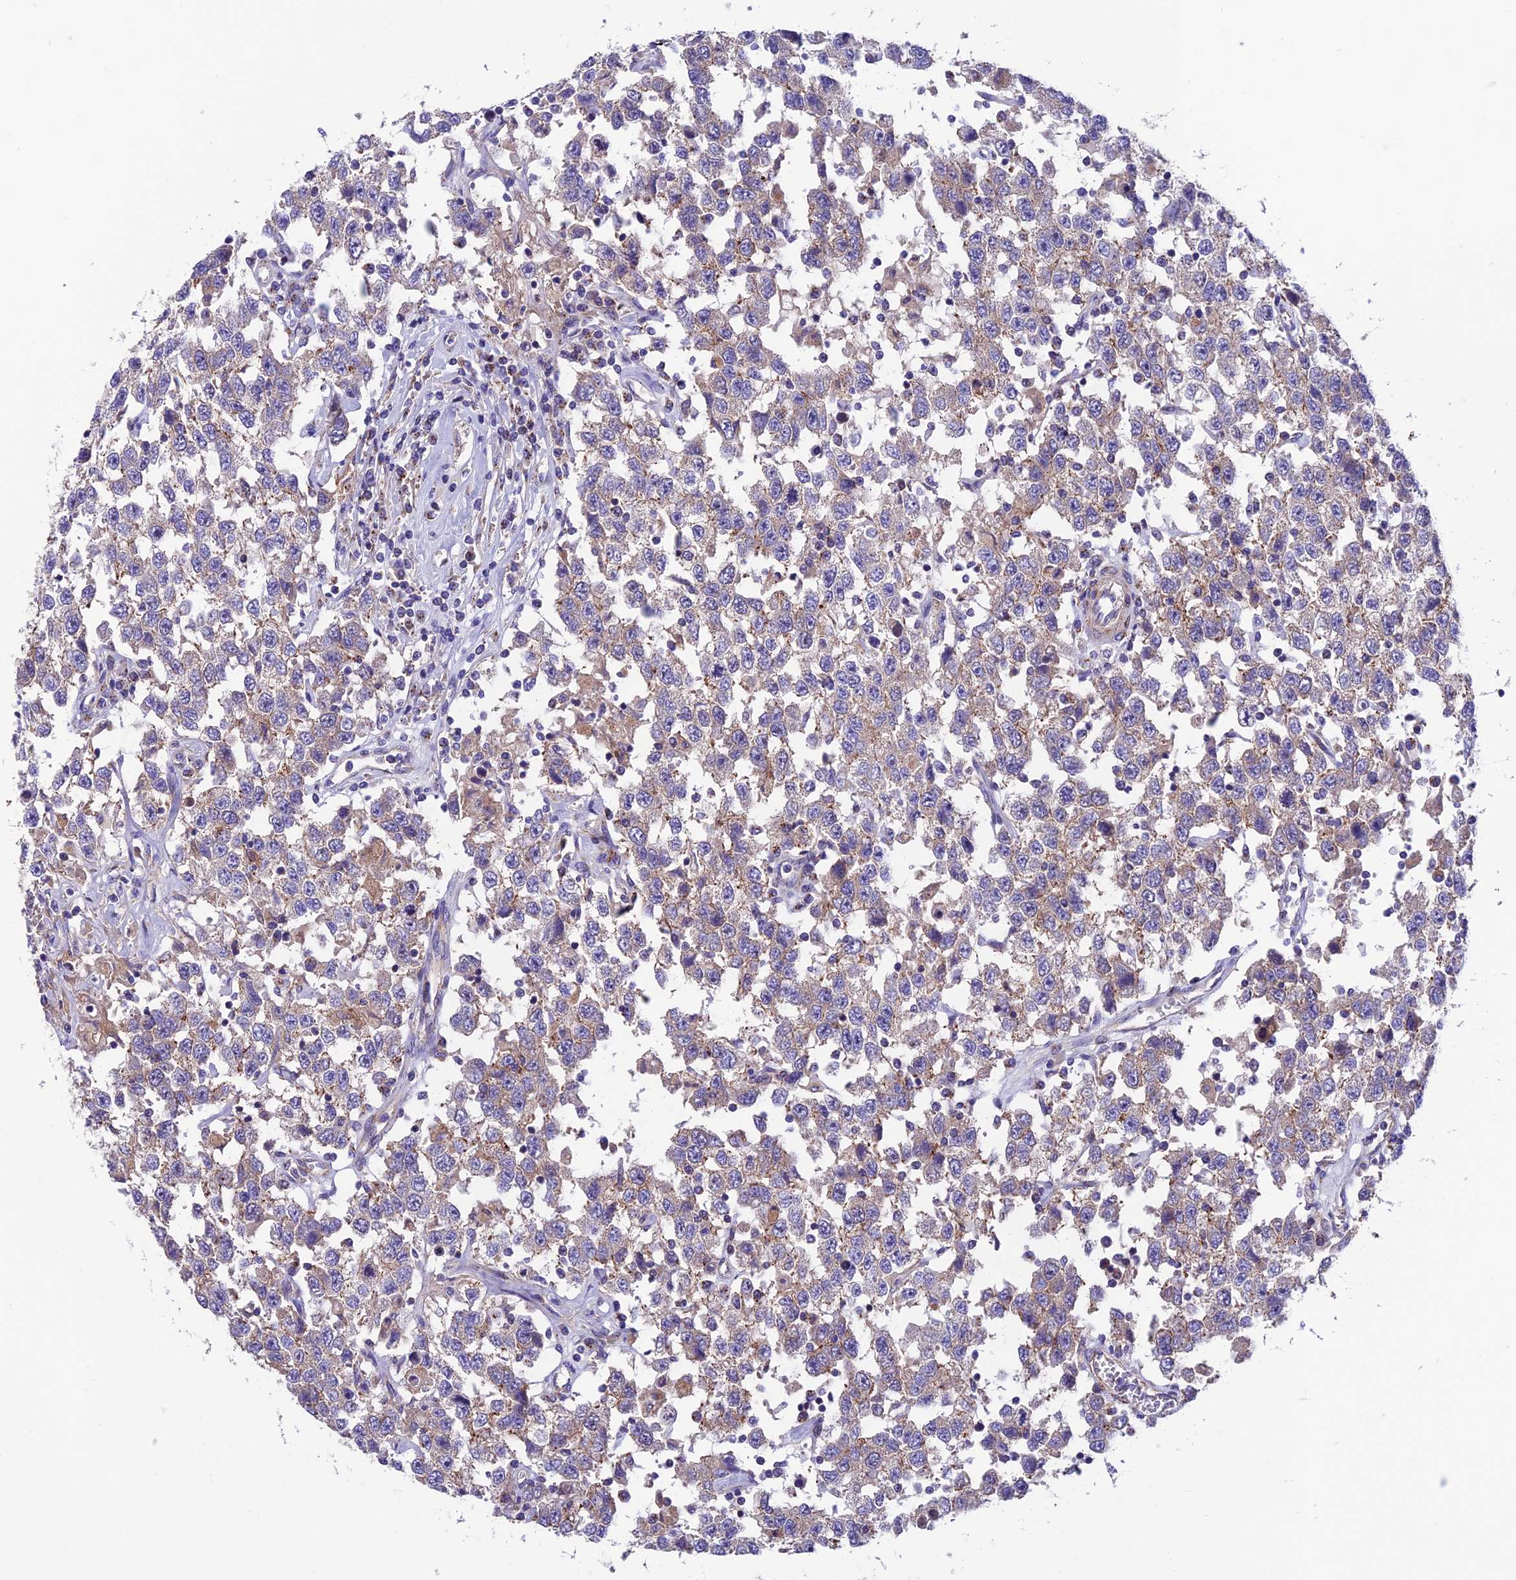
{"staining": {"intensity": "weak", "quantity": ">75%", "location": "cytoplasmic/membranous"}, "tissue": "testis cancer", "cell_type": "Tumor cells", "image_type": "cancer", "snomed": [{"axis": "morphology", "description": "Seminoma, NOS"}, {"axis": "topography", "description": "Testis"}], "caption": "High-magnification brightfield microscopy of testis seminoma stained with DAB (brown) and counterstained with hematoxylin (blue). tumor cells exhibit weak cytoplasmic/membranous staining is appreciated in about>75% of cells. (DAB (3,3'-diaminobenzidine) IHC with brightfield microscopy, high magnification).", "gene": "VPS16", "patient": {"sex": "male", "age": 41}}